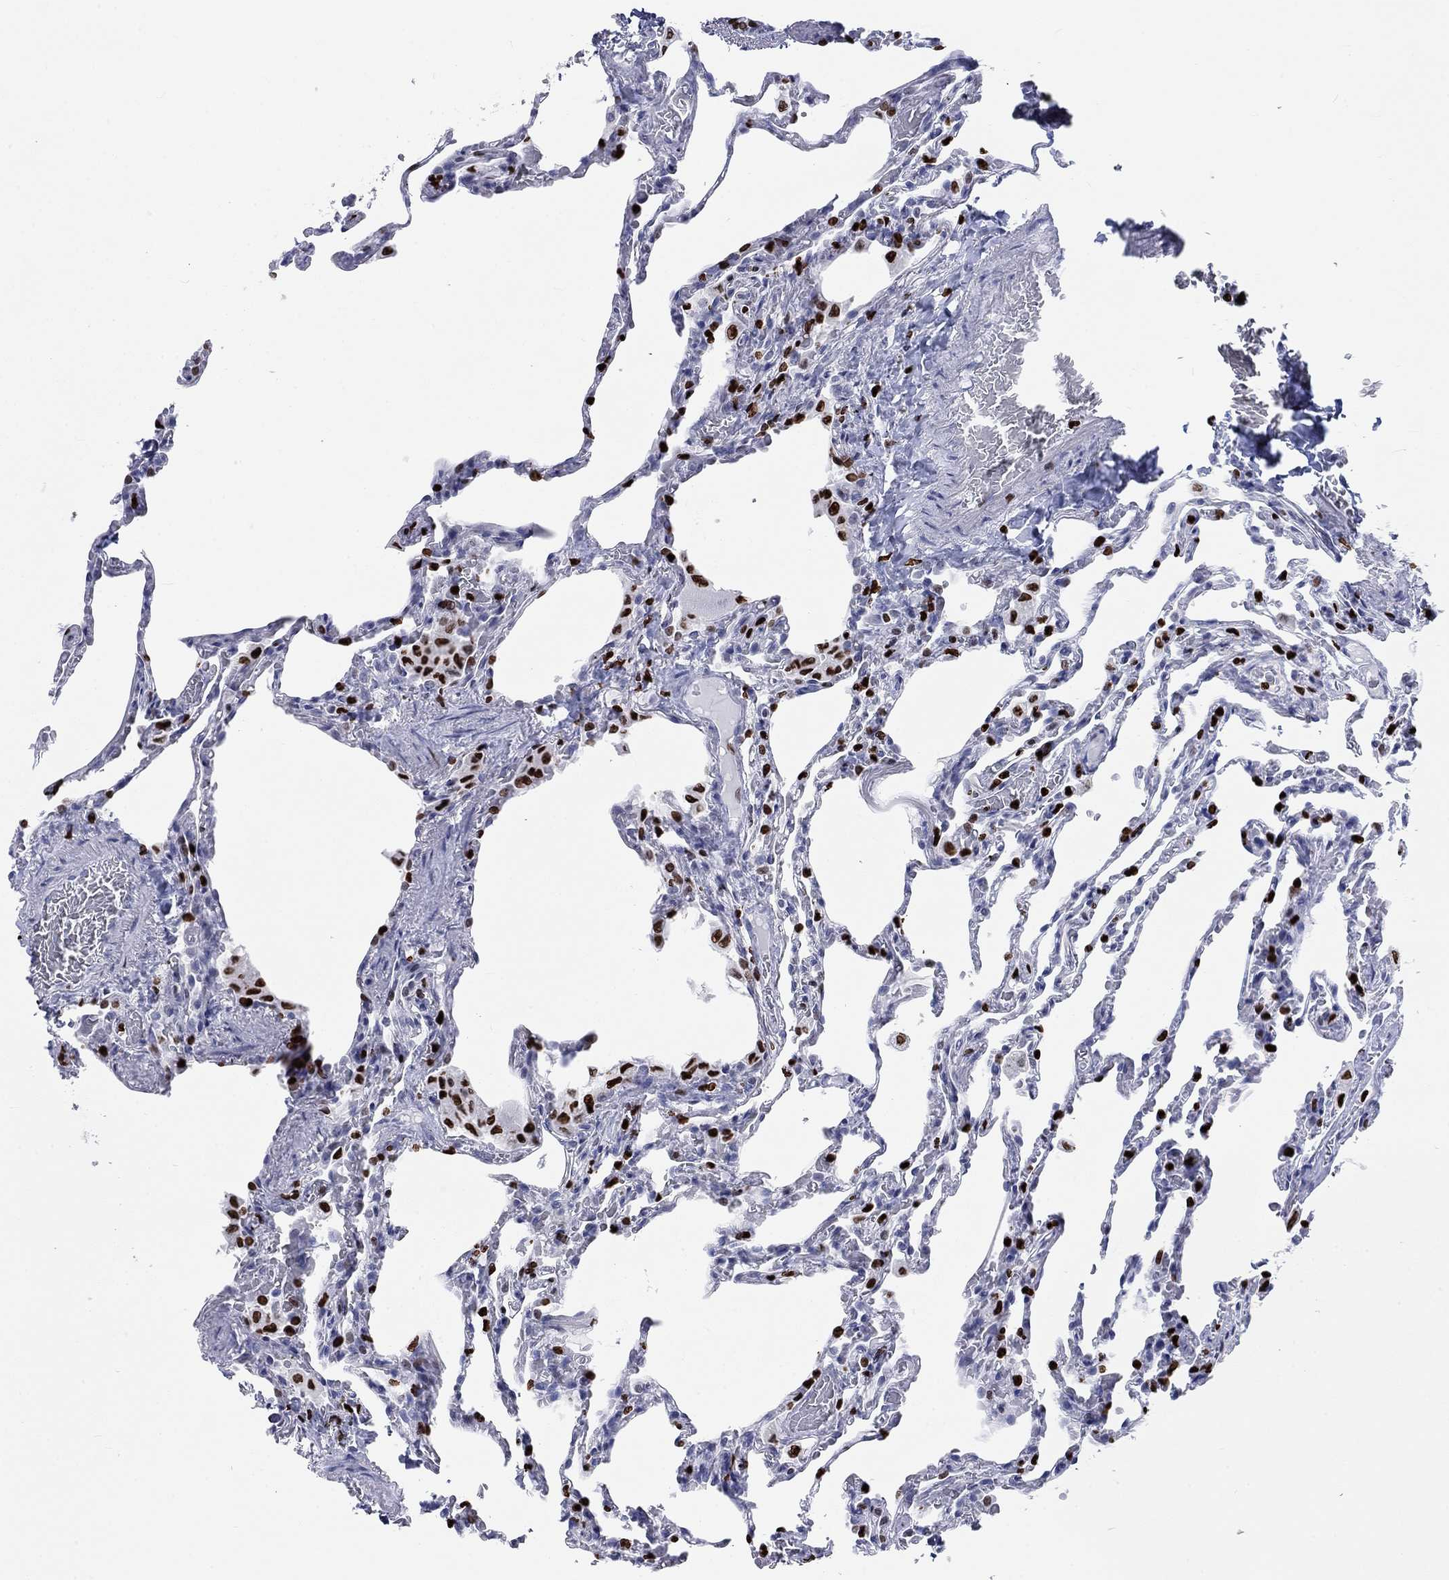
{"staining": {"intensity": "strong", "quantity": "25%-75%", "location": "nuclear"}, "tissue": "lung", "cell_type": "Alveolar cells", "image_type": "normal", "snomed": [{"axis": "morphology", "description": "Normal tissue, NOS"}, {"axis": "topography", "description": "Lung"}], "caption": "Immunohistochemical staining of benign lung demonstrates high levels of strong nuclear expression in about 25%-75% of alveolar cells.", "gene": "H1", "patient": {"sex": "female", "age": 43}}